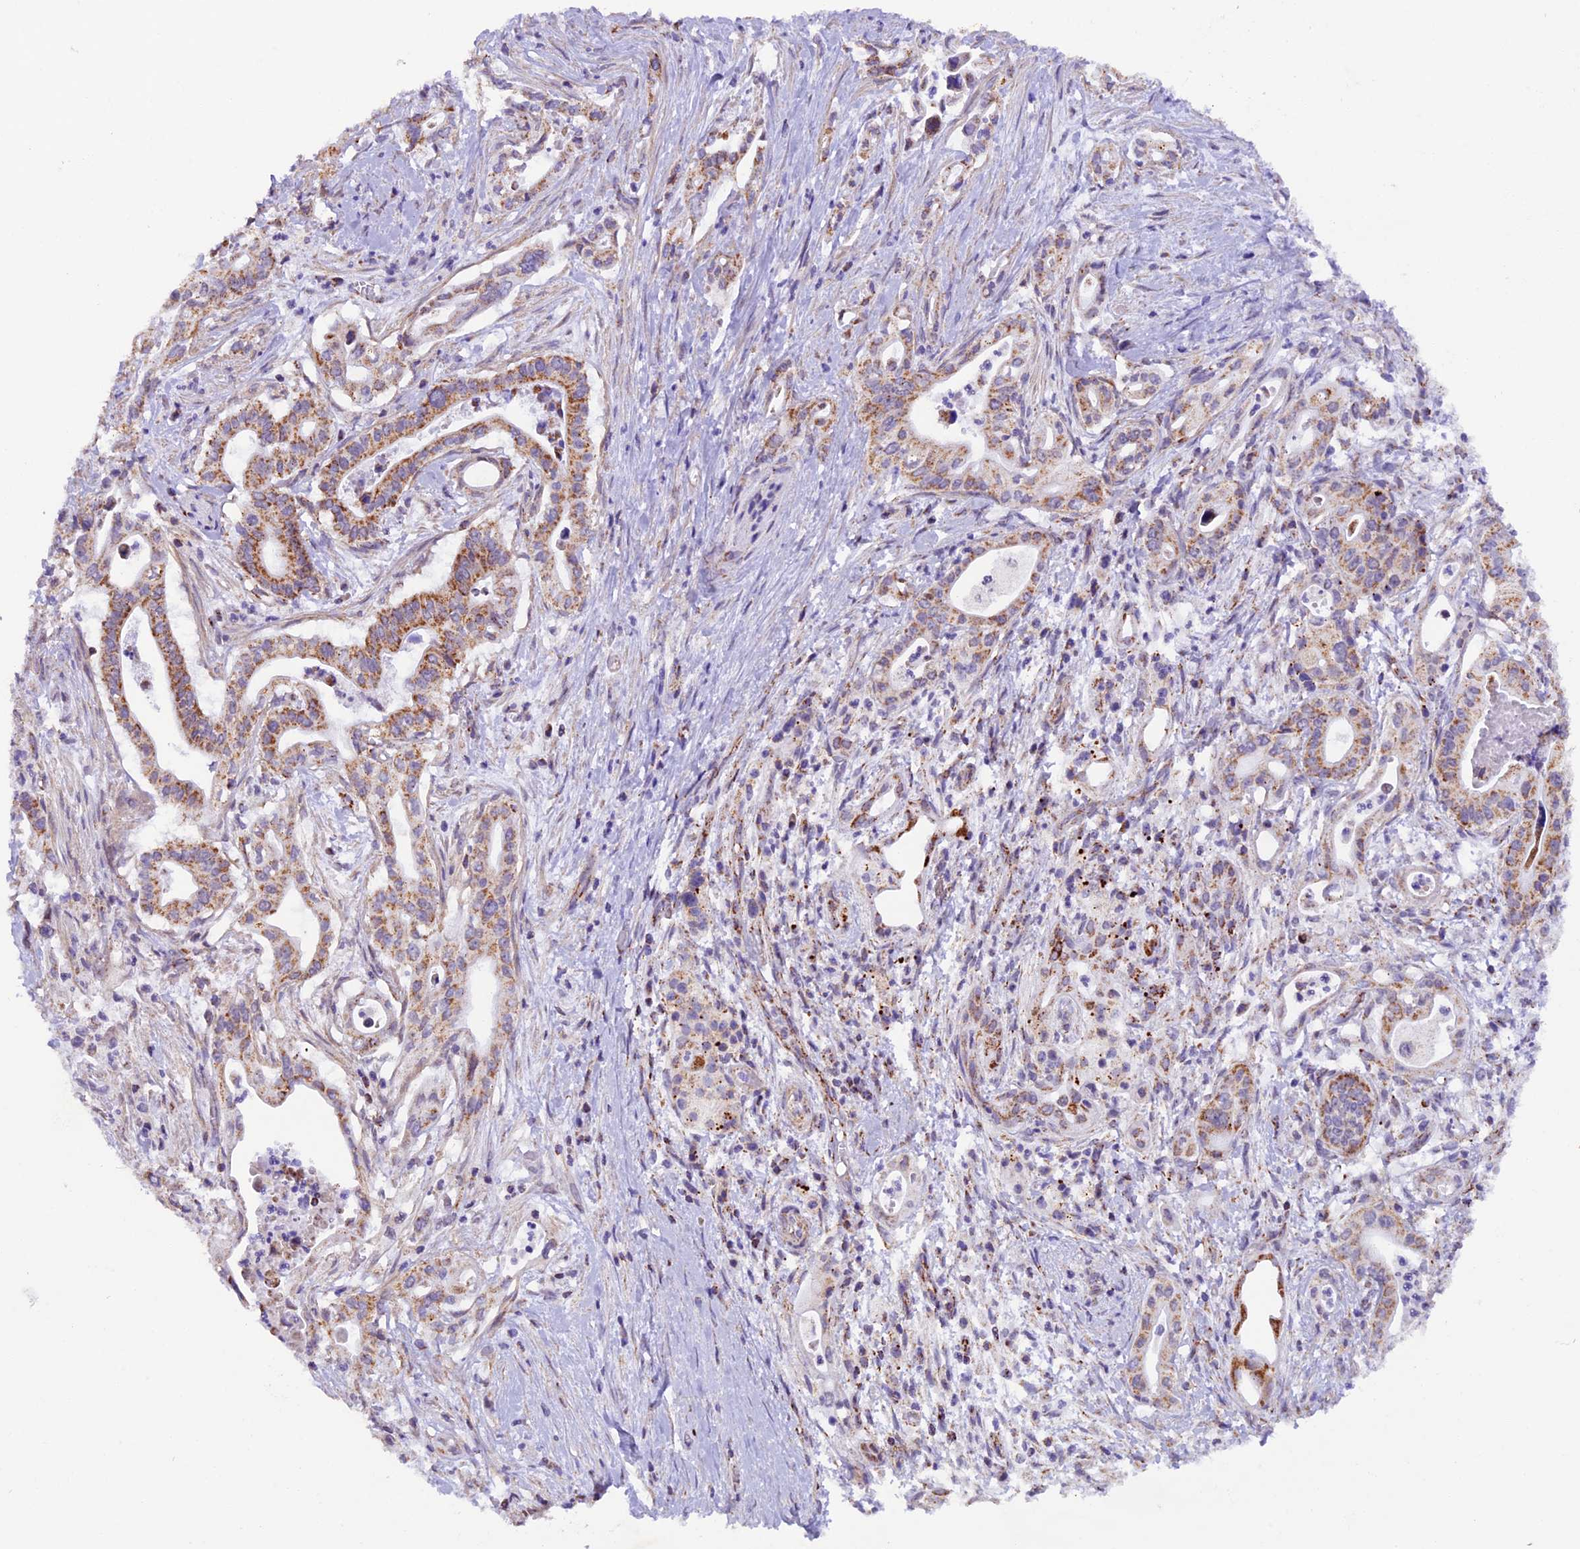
{"staining": {"intensity": "moderate", "quantity": ">75%", "location": "cytoplasmic/membranous"}, "tissue": "pancreatic cancer", "cell_type": "Tumor cells", "image_type": "cancer", "snomed": [{"axis": "morphology", "description": "Adenocarcinoma, NOS"}, {"axis": "topography", "description": "Pancreas"}], "caption": "Brown immunohistochemical staining in adenocarcinoma (pancreatic) exhibits moderate cytoplasmic/membranous positivity in about >75% of tumor cells. The staining is performed using DAB (3,3'-diaminobenzidine) brown chromogen to label protein expression. The nuclei are counter-stained blue using hematoxylin.", "gene": "TFAM", "patient": {"sex": "female", "age": 77}}